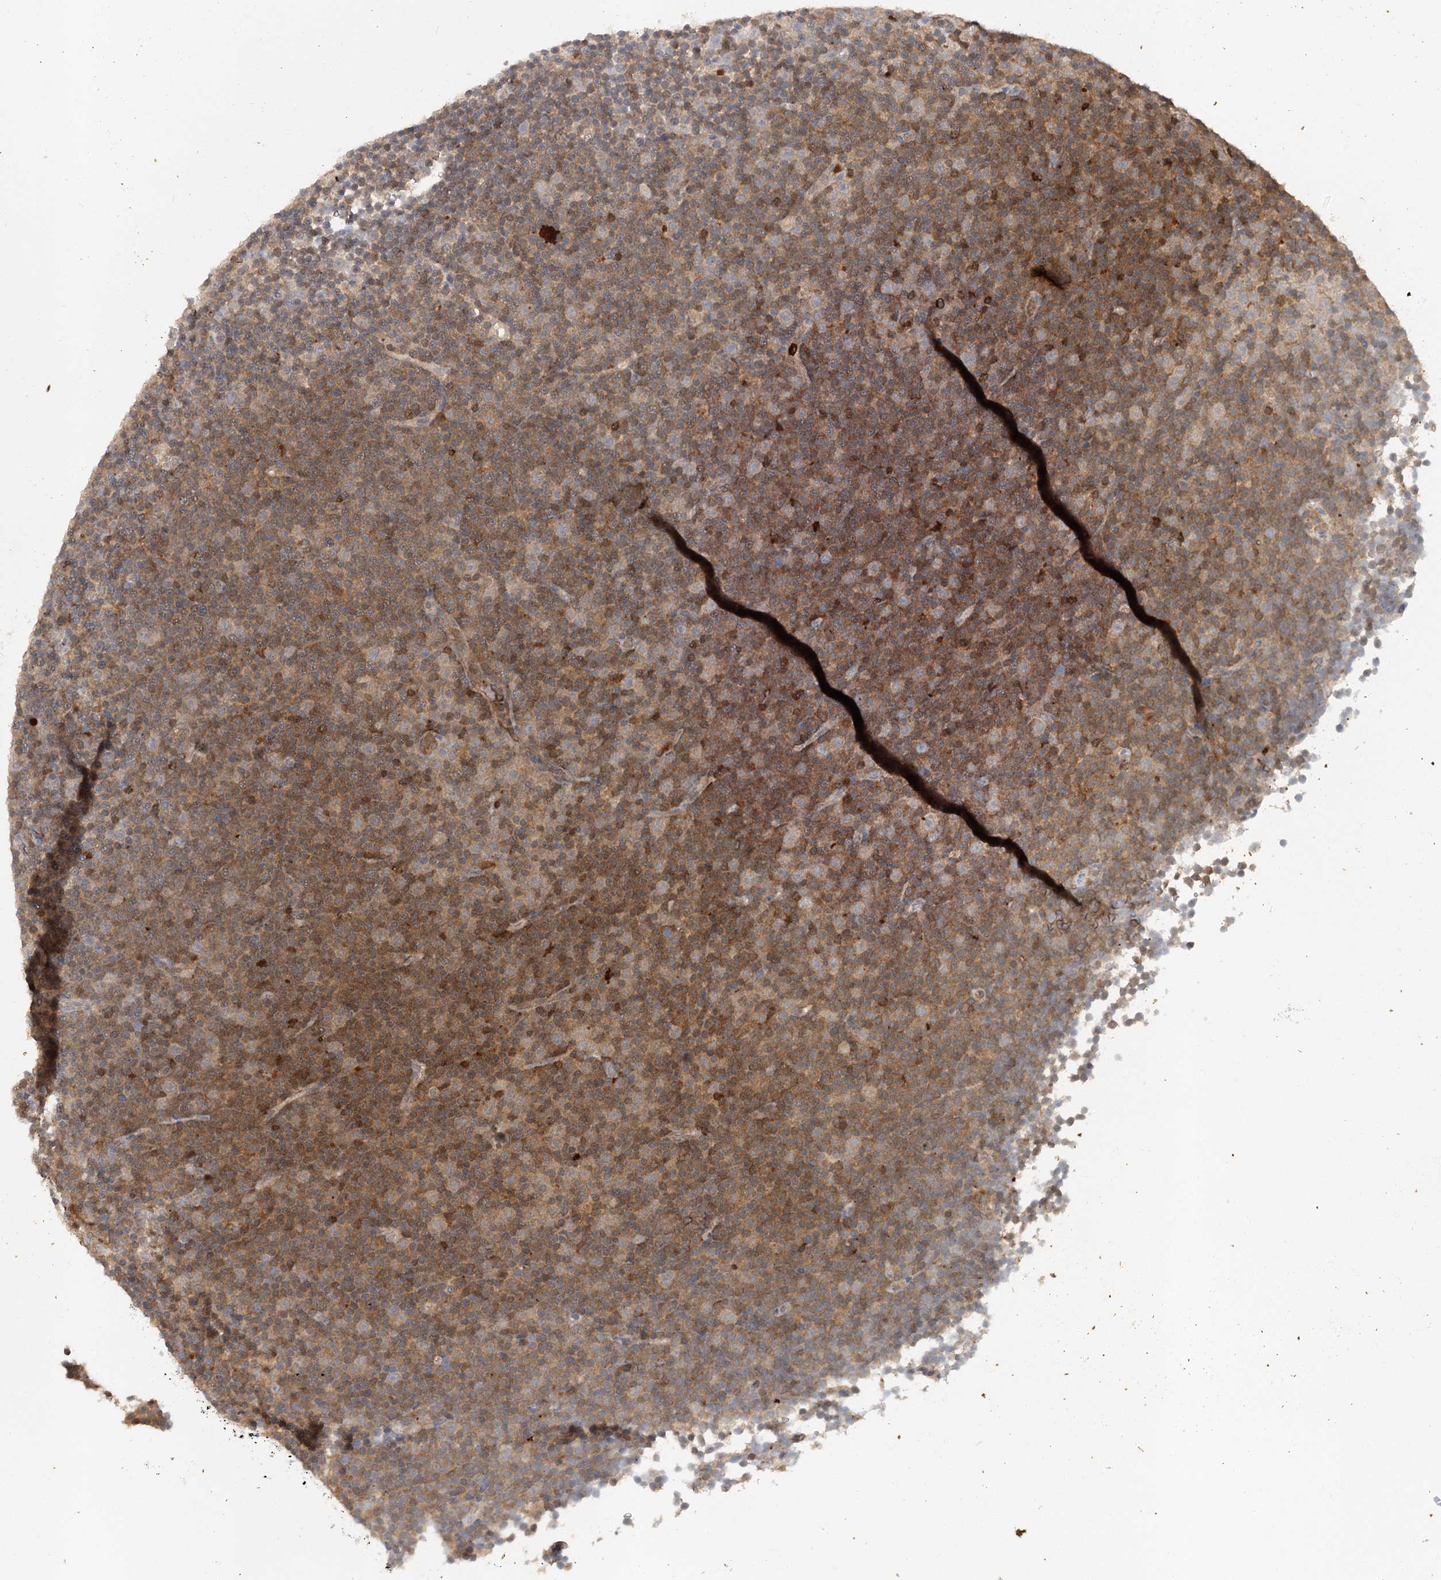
{"staining": {"intensity": "moderate", "quantity": ">75%", "location": "cytoplasmic/membranous"}, "tissue": "lymphoma", "cell_type": "Tumor cells", "image_type": "cancer", "snomed": [{"axis": "morphology", "description": "Malignant lymphoma, non-Hodgkin's type, Low grade"}, {"axis": "topography", "description": "Lymph node"}], "caption": "IHC image of lymphoma stained for a protein (brown), which shows medium levels of moderate cytoplasmic/membranous expression in about >75% of tumor cells.", "gene": "SLC41A2", "patient": {"sex": "female", "age": 67}}